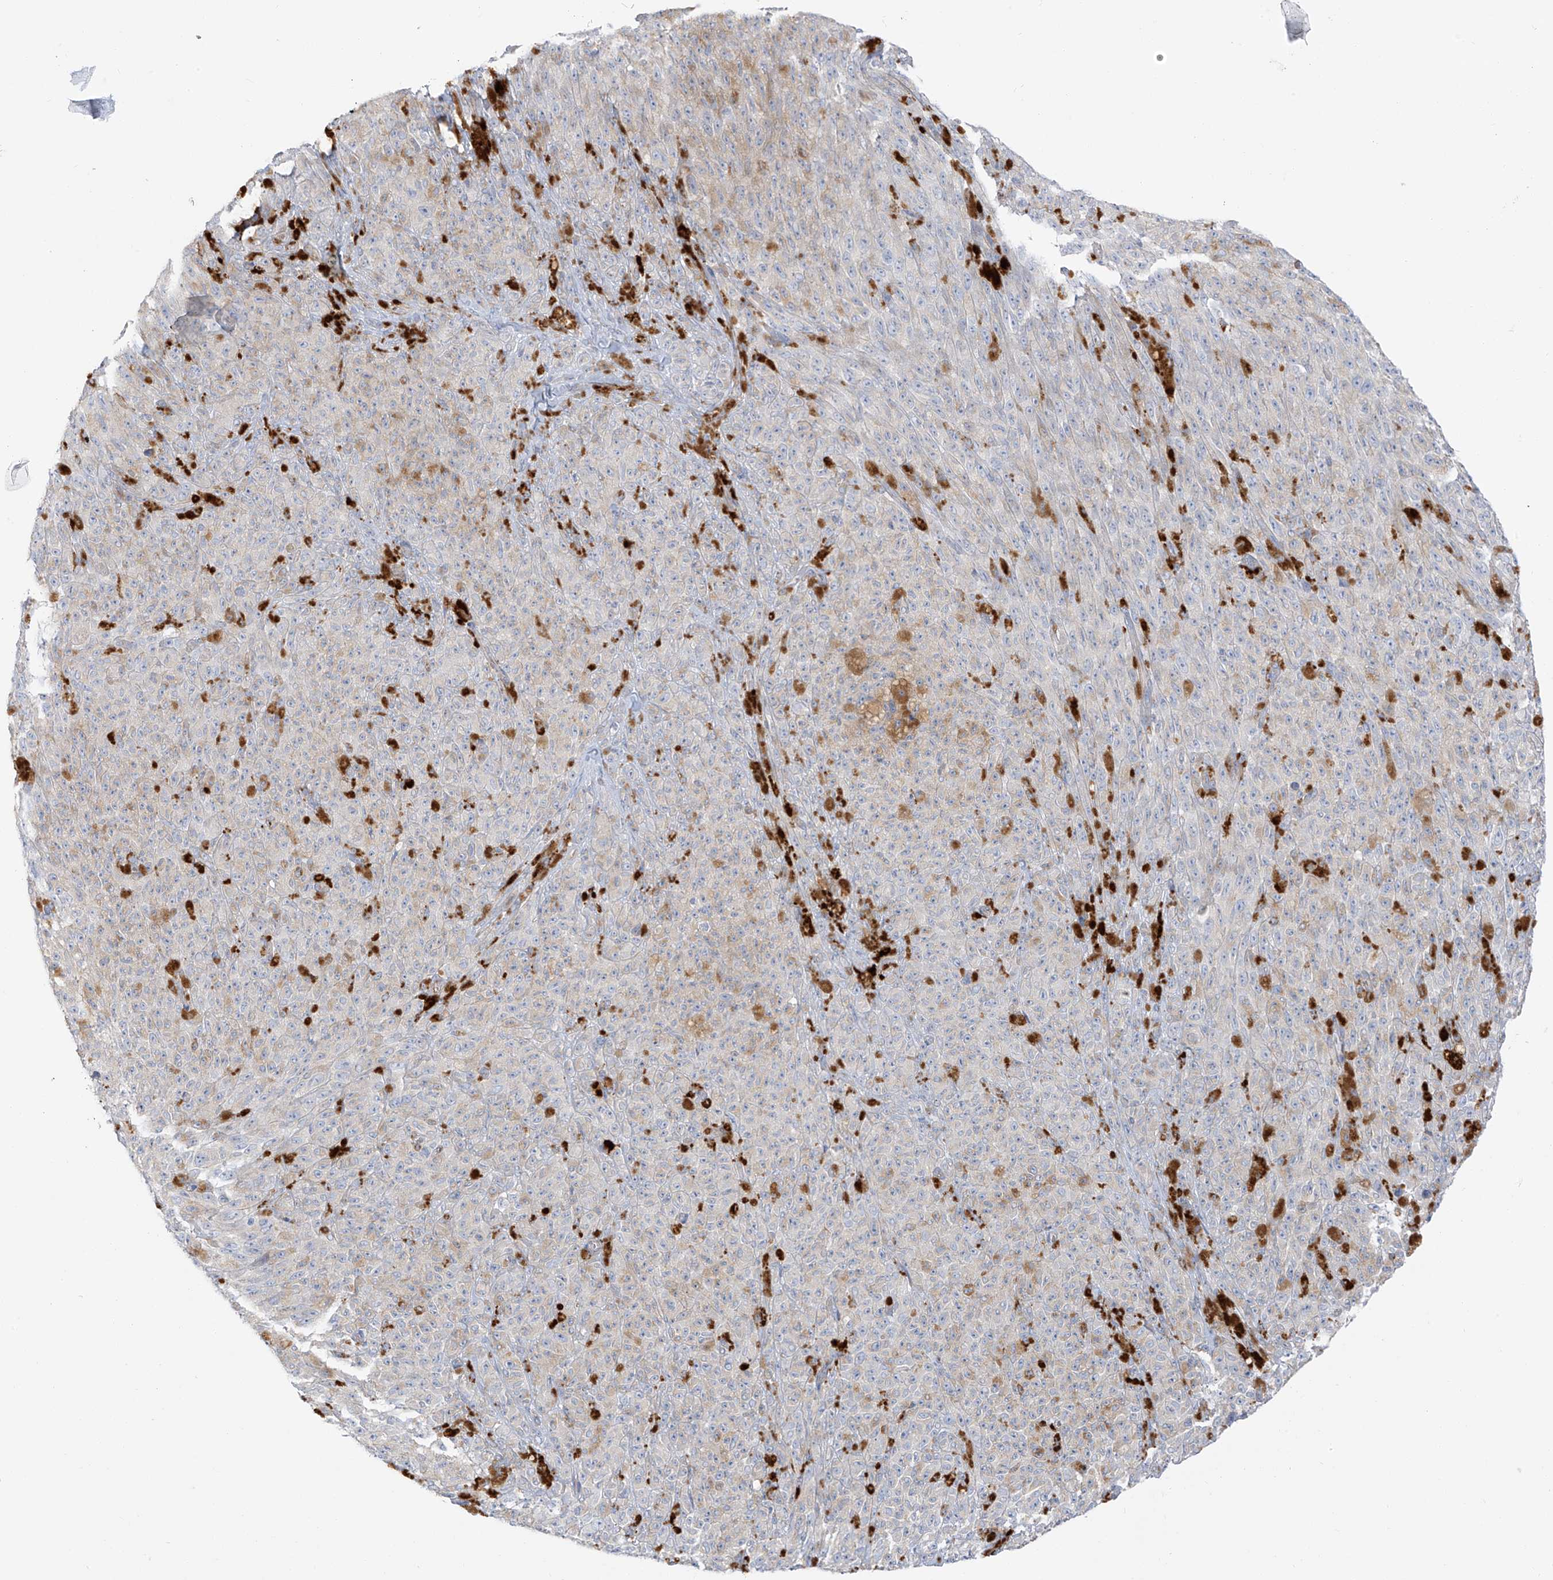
{"staining": {"intensity": "weak", "quantity": "<25%", "location": "cytoplasmic/membranous"}, "tissue": "melanoma", "cell_type": "Tumor cells", "image_type": "cancer", "snomed": [{"axis": "morphology", "description": "Malignant melanoma, NOS"}, {"axis": "topography", "description": "Skin"}], "caption": "Tumor cells show no significant staining in malignant melanoma. (Stains: DAB (3,3'-diaminobenzidine) IHC with hematoxylin counter stain, Microscopy: brightfield microscopy at high magnification).", "gene": "TAL2", "patient": {"sex": "female", "age": 82}}